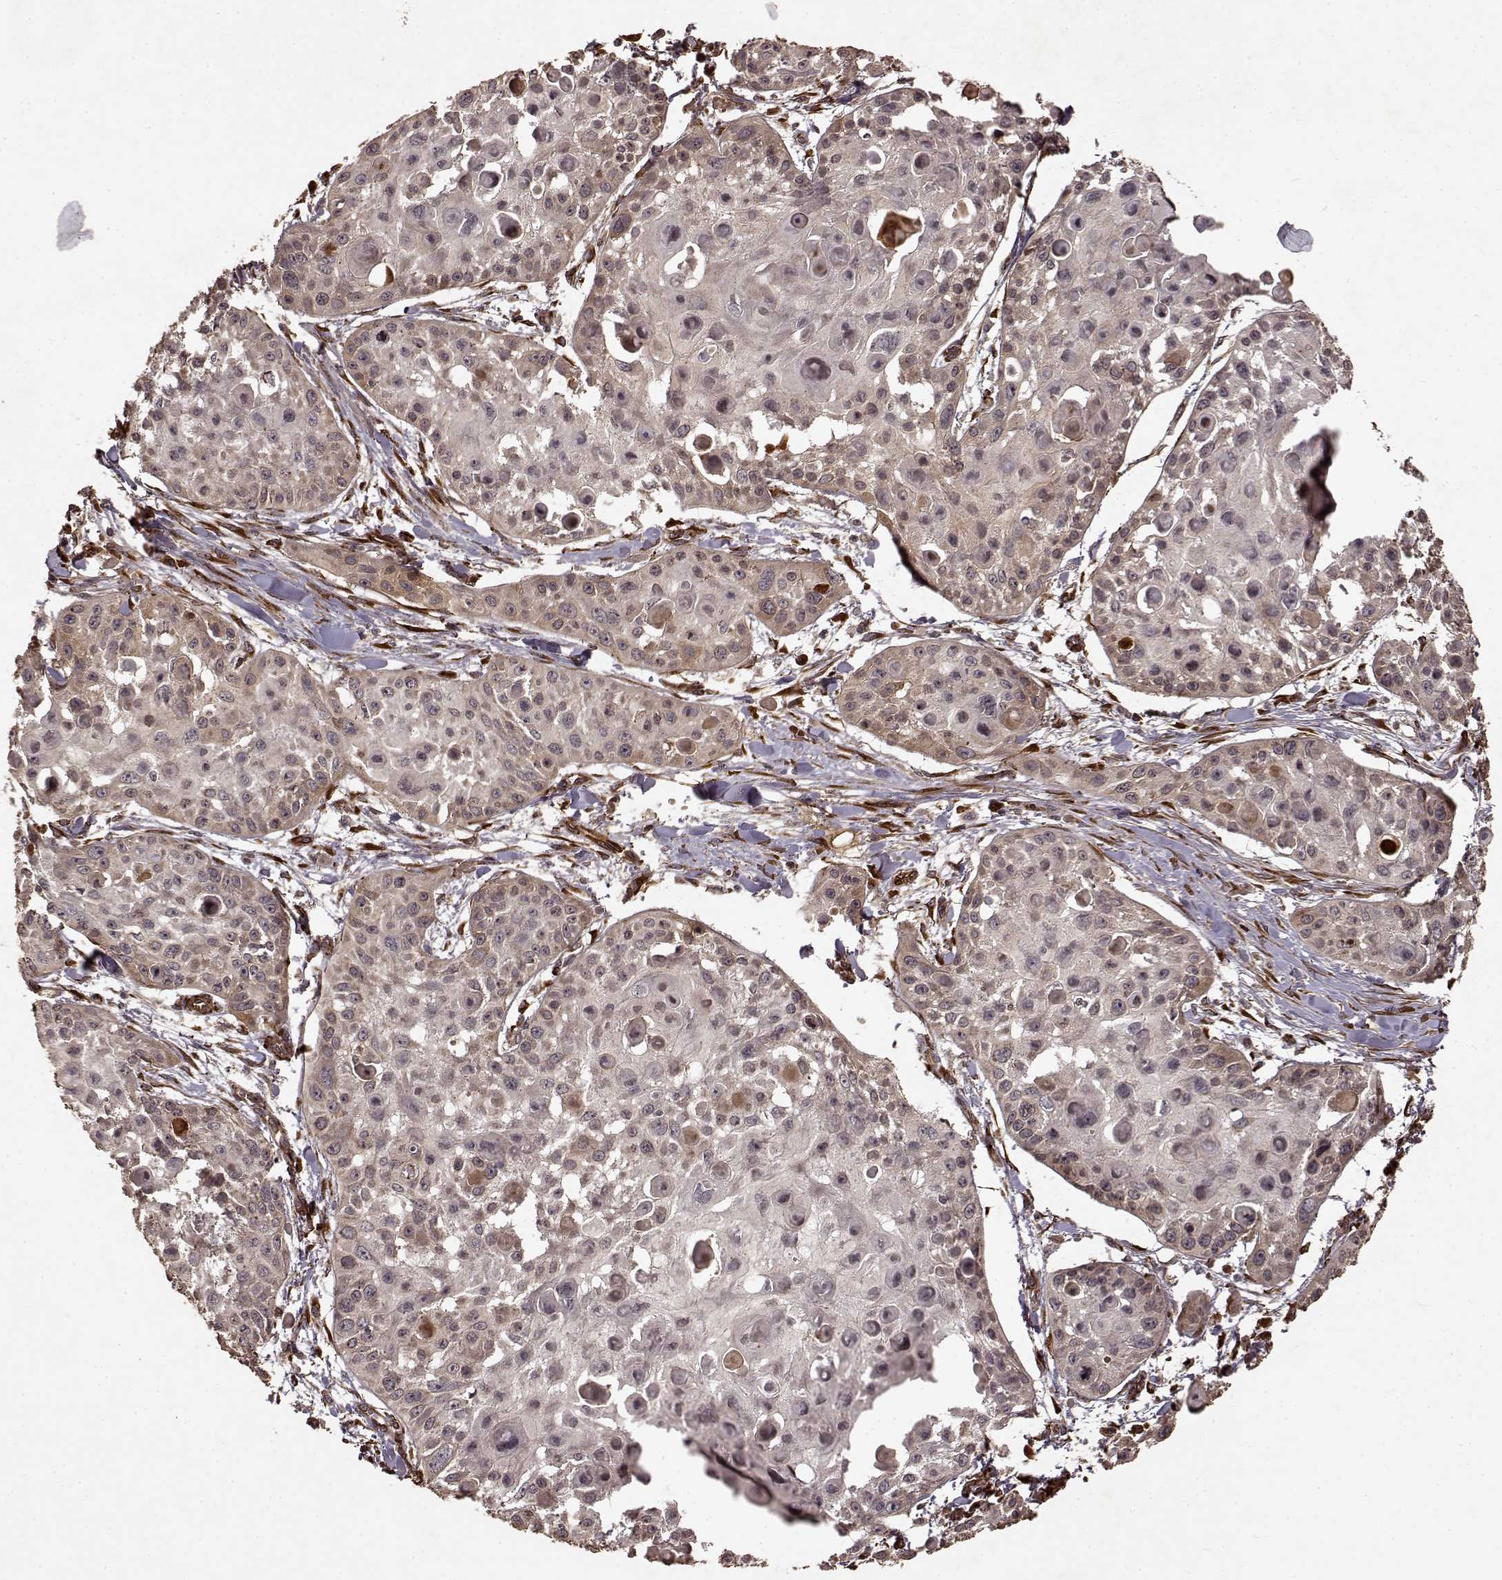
{"staining": {"intensity": "moderate", "quantity": "<25%", "location": "cytoplasmic/membranous"}, "tissue": "skin cancer", "cell_type": "Tumor cells", "image_type": "cancer", "snomed": [{"axis": "morphology", "description": "Squamous cell carcinoma, NOS"}, {"axis": "topography", "description": "Skin"}, {"axis": "topography", "description": "Anal"}], "caption": "Approximately <25% of tumor cells in skin squamous cell carcinoma reveal moderate cytoplasmic/membranous protein positivity as visualized by brown immunohistochemical staining.", "gene": "FSTL1", "patient": {"sex": "female", "age": 75}}